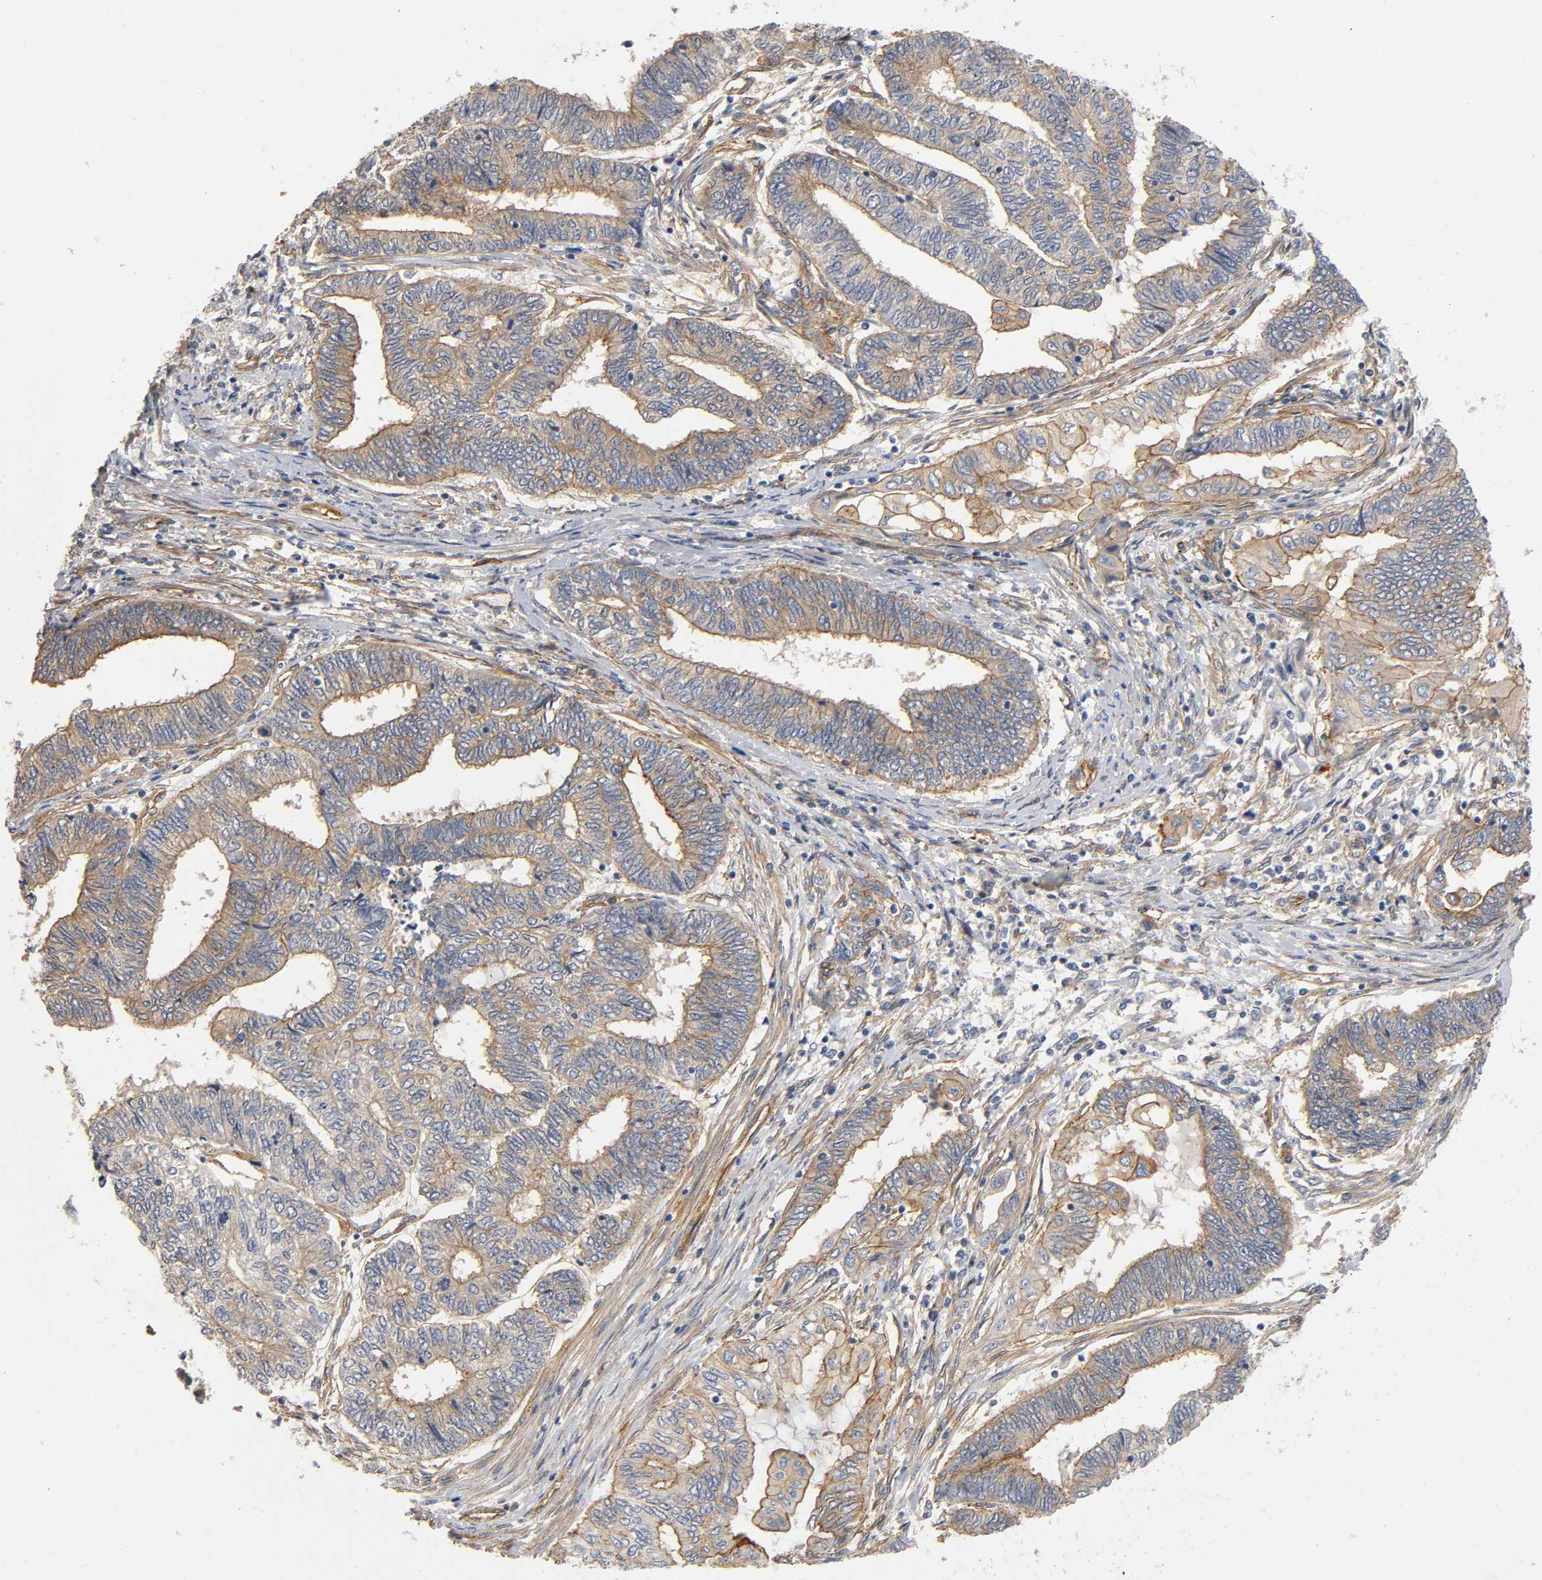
{"staining": {"intensity": "weak", "quantity": ">75%", "location": "cytoplasmic/membranous"}, "tissue": "endometrial cancer", "cell_type": "Tumor cells", "image_type": "cancer", "snomed": [{"axis": "morphology", "description": "Adenocarcinoma, NOS"}, {"axis": "topography", "description": "Uterus"}, {"axis": "topography", "description": "Endometrium"}], "caption": "Immunohistochemistry (IHC) of human adenocarcinoma (endometrial) demonstrates low levels of weak cytoplasmic/membranous staining in about >75% of tumor cells.", "gene": "MARS1", "patient": {"sex": "female", "age": 70}}